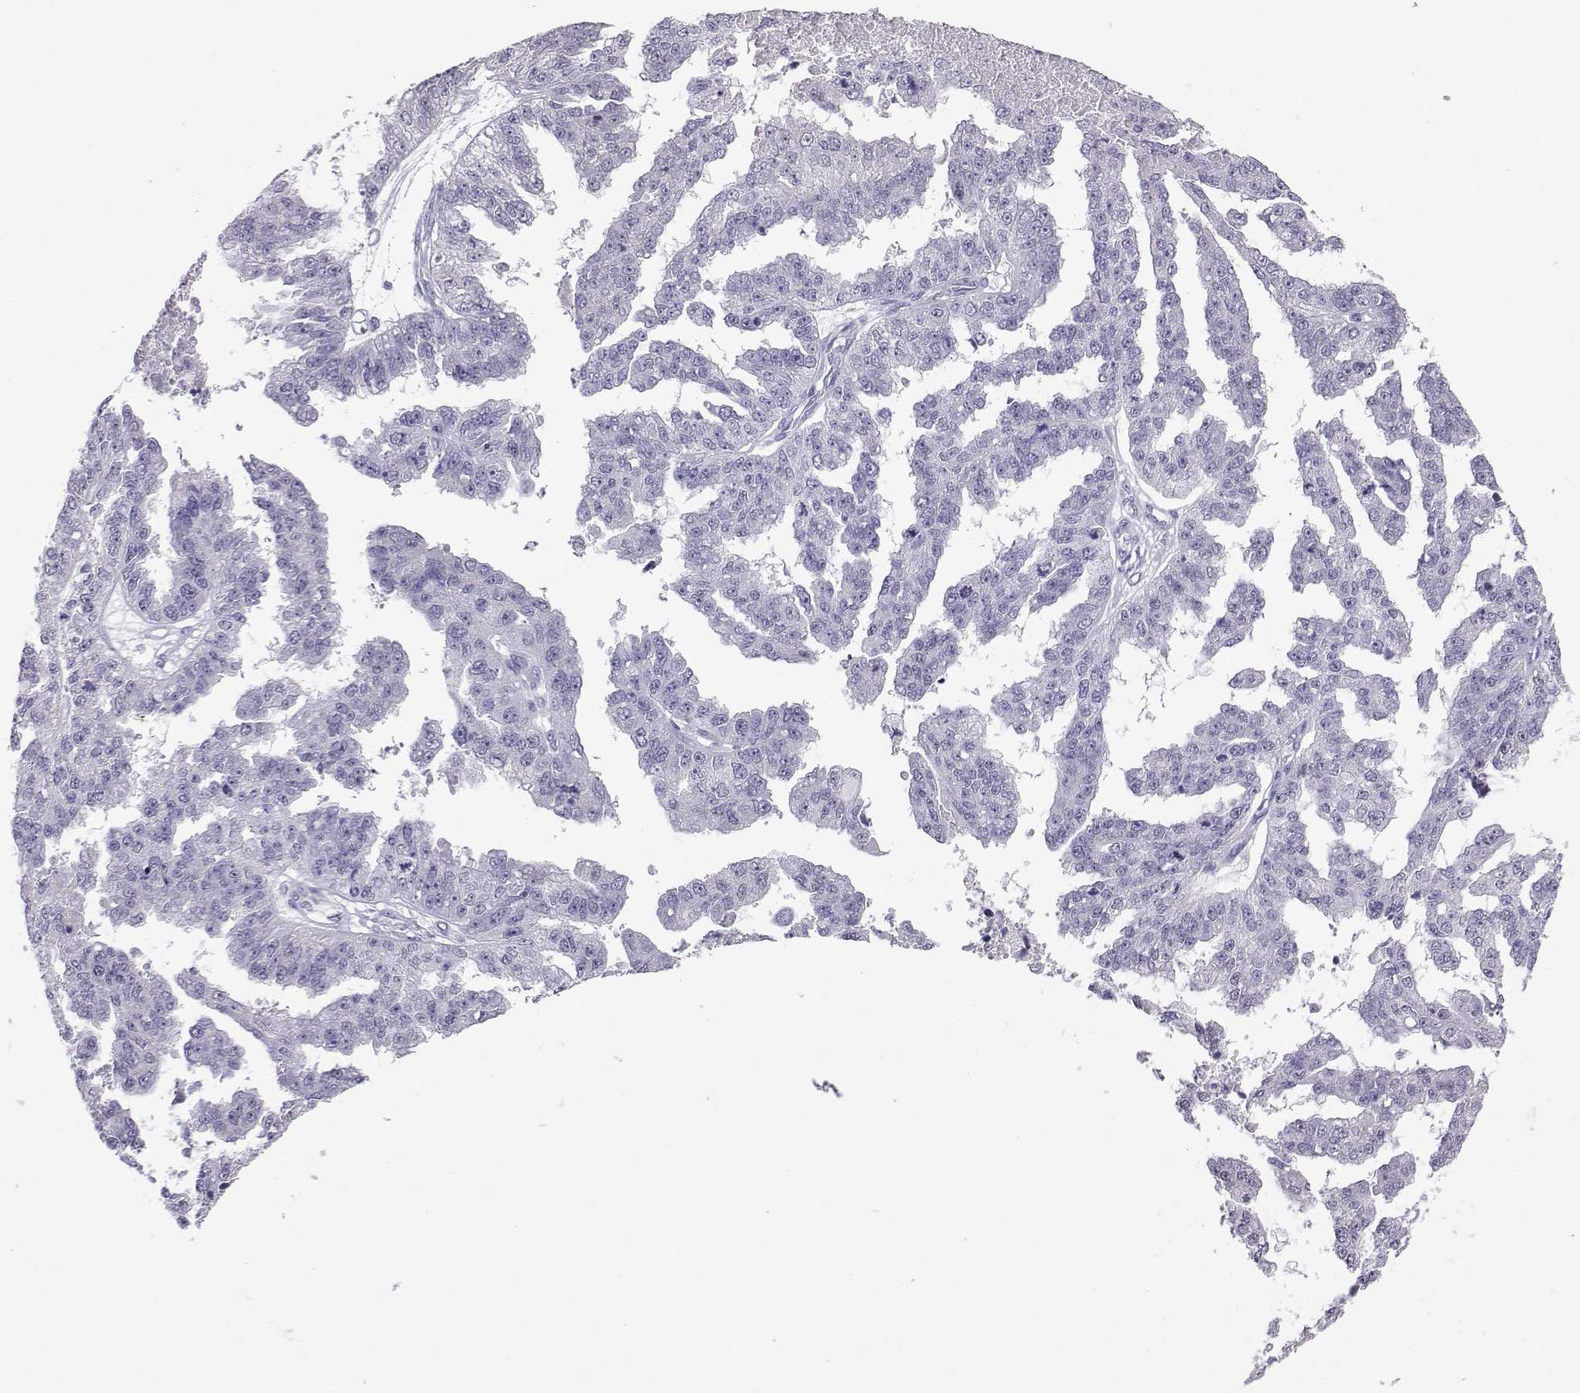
{"staining": {"intensity": "negative", "quantity": "none", "location": "none"}, "tissue": "ovarian cancer", "cell_type": "Tumor cells", "image_type": "cancer", "snomed": [{"axis": "morphology", "description": "Cystadenocarcinoma, serous, NOS"}, {"axis": "topography", "description": "Ovary"}], "caption": "The histopathology image reveals no staining of tumor cells in ovarian cancer.", "gene": "TBR1", "patient": {"sex": "female", "age": 58}}